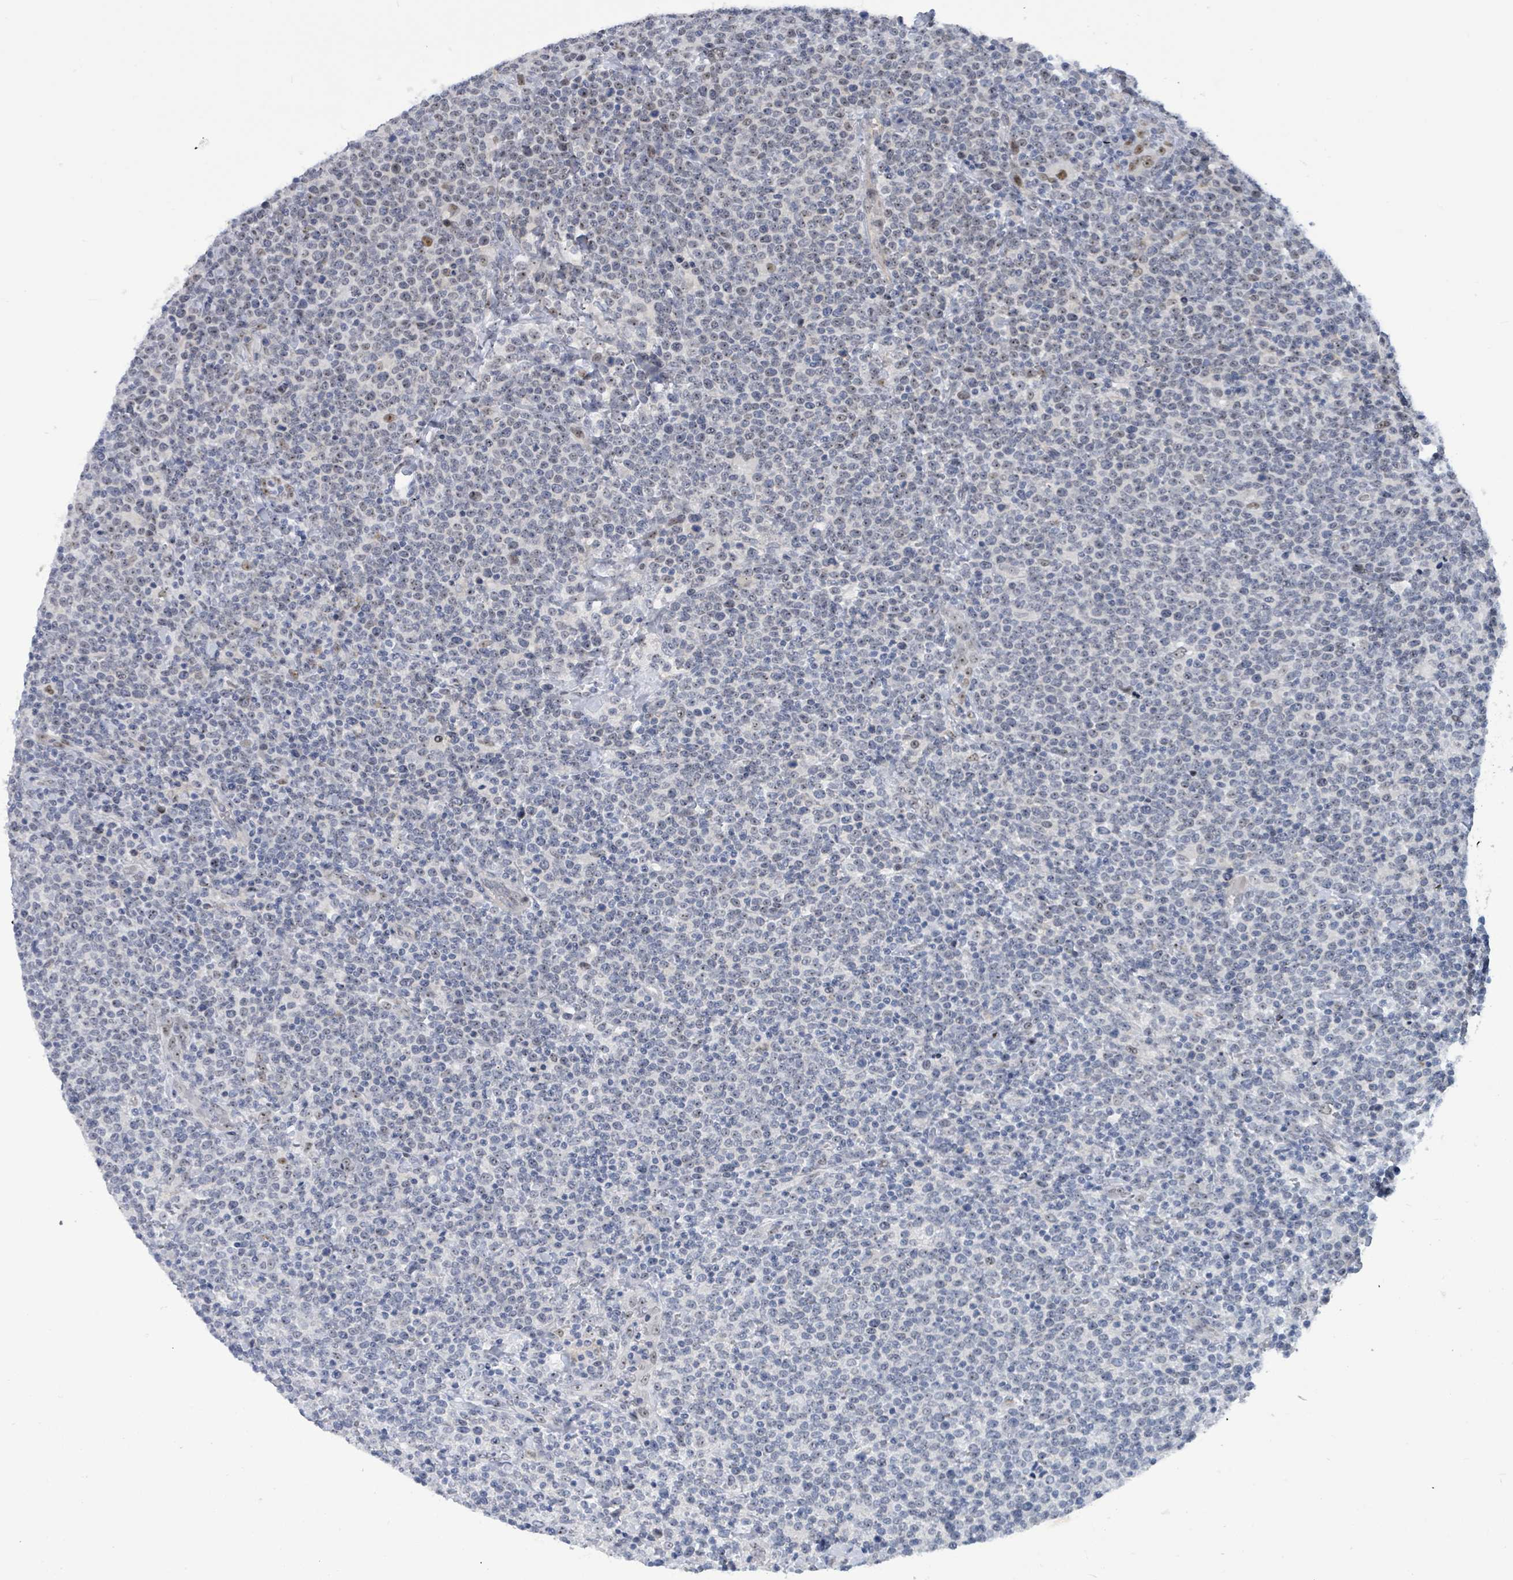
{"staining": {"intensity": "weak", "quantity": ">75%", "location": "nuclear"}, "tissue": "lymphoma", "cell_type": "Tumor cells", "image_type": "cancer", "snomed": [{"axis": "morphology", "description": "Malignant lymphoma, non-Hodgkin's type, High grade"}, {"axis": "topography", "description": "Lymph node"}], "caption": "DAB (3,3'-diaminobenzidine) immunohistochemical staining of human high-grade malignant lymphoma, non-Hodgkin's type displays weak nuclear protein staining in approximately >75% of tumor cells.", "gene": "RRN3", "patient": {"sex": "male", "age": 61}}